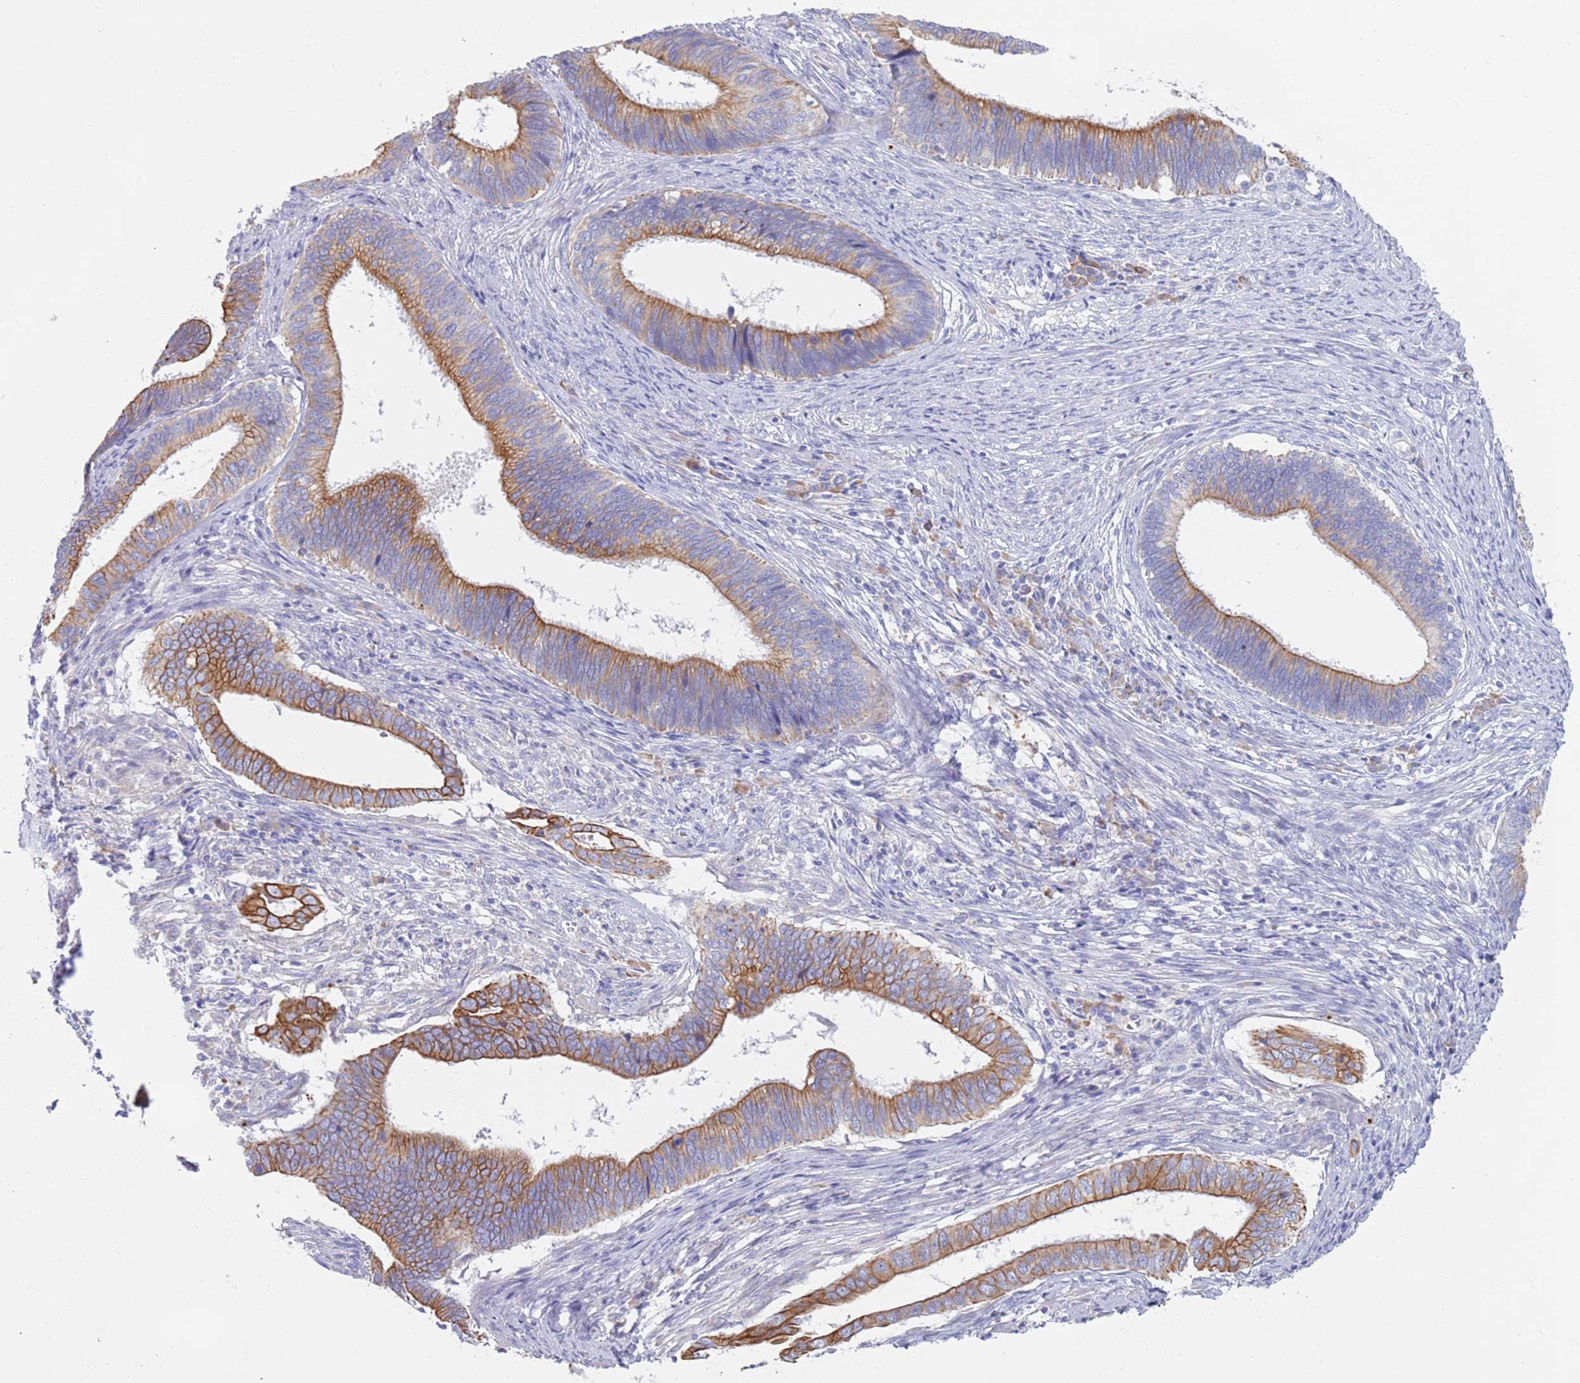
{"staining": {"intensity": "strong", "quantity": "25%-75%", "location": "cytoplasmic/membranous"}, "tissue": "cervical cancer", "cell_type": "Tumor cells", "image_type": "cancer", "snomed": [{"axis": "morphology", "description": "Adenocarcinoma, NOS"}, {"axis": "topography", "description": "Cervix"}], "caption": "Immunohistochemistry (IHC) photomicrograph of human cervical adenocarcinoma stained for a protein (brown), which reveals high levels of strong cytoplasmic/membranous expression in approximately 25%-75% of tumor cells.", "gene": "CCDC149", "patient": {"sex": "female", "age": 42}}